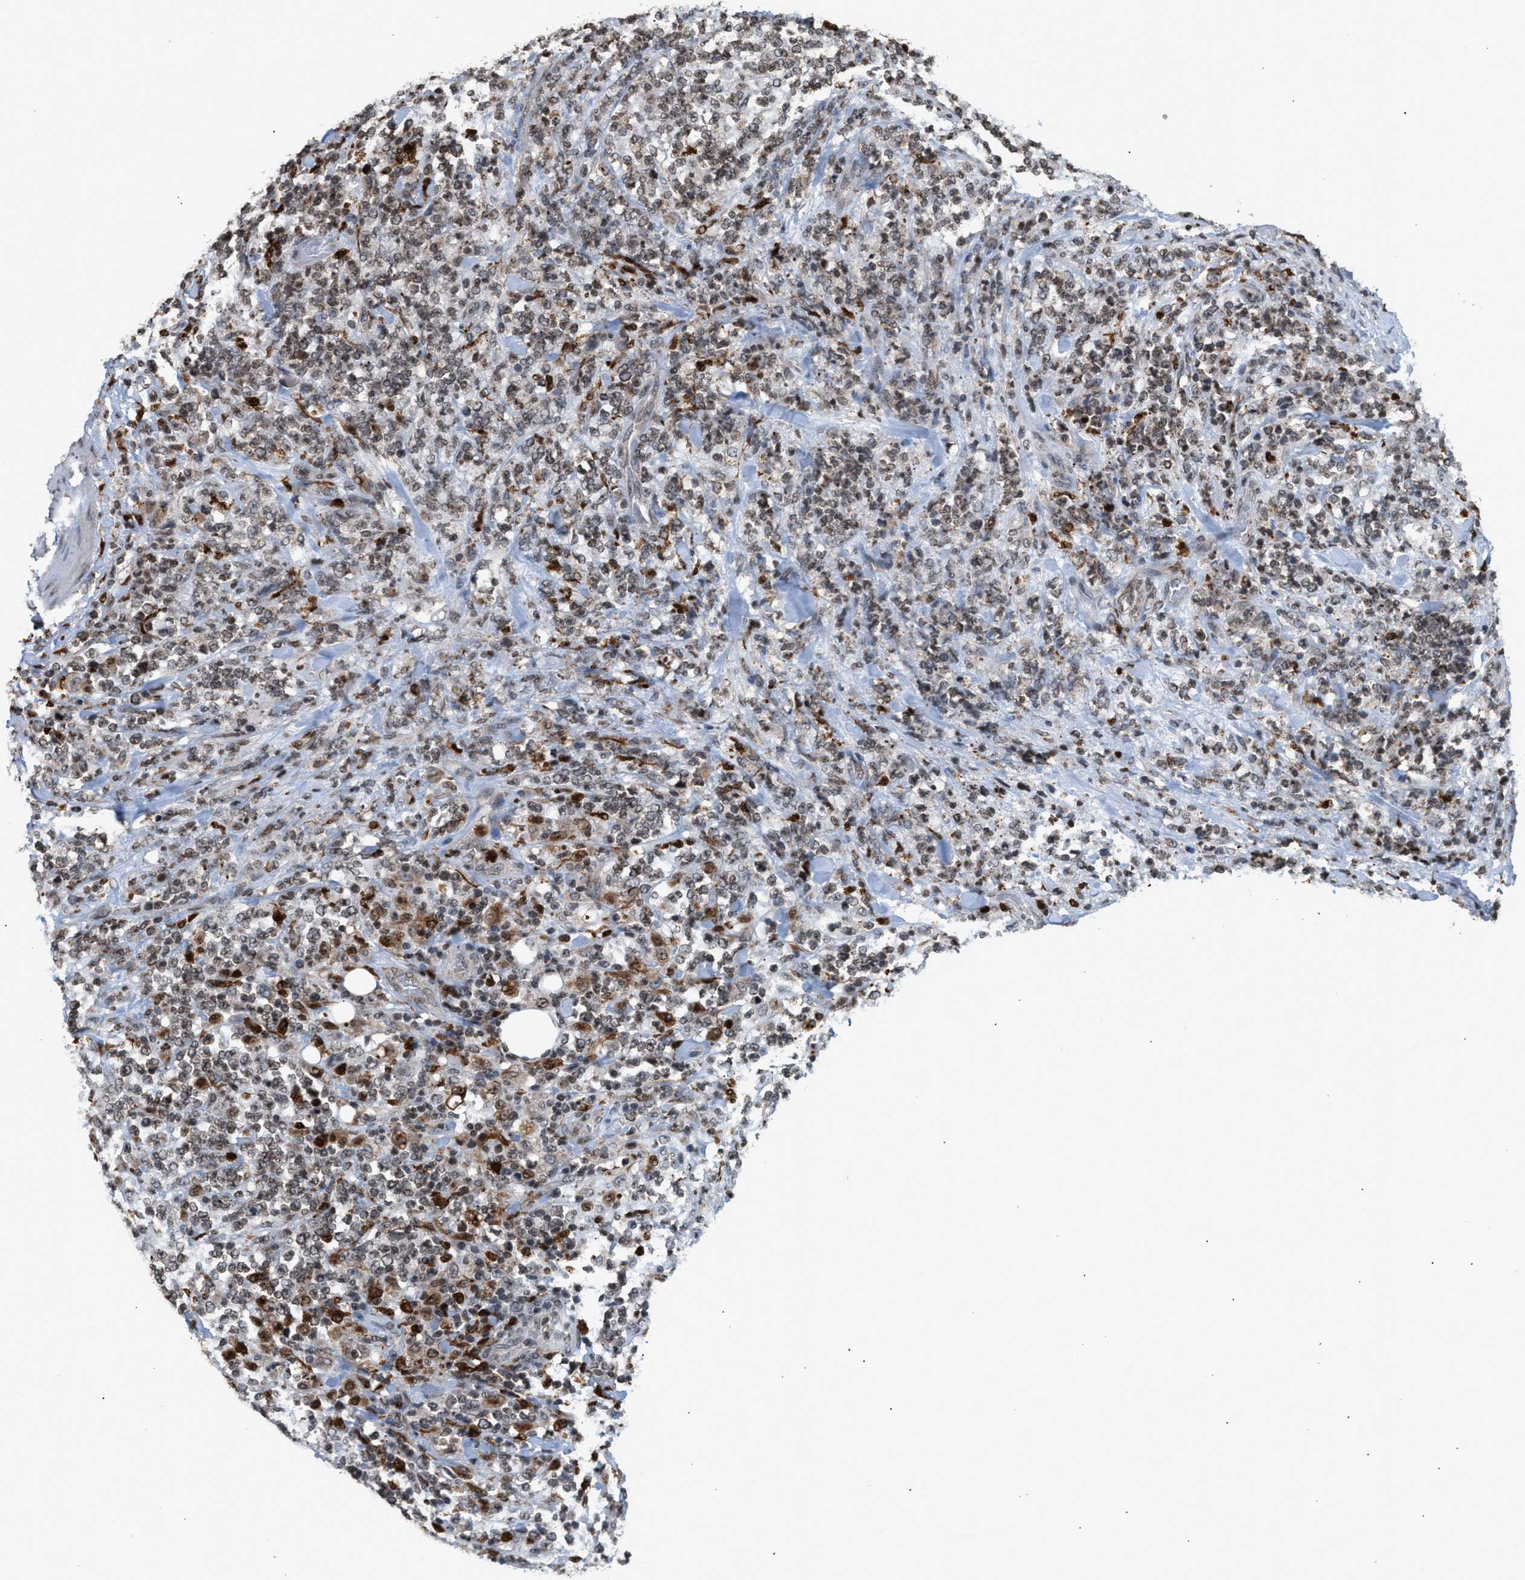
{"staining": {"intensity": "weak", "quantity": "25%-75%", "location": "nuclear"}, "tissue": "lymphoma", "cell_type": "Tumor cells", "image_type": "cancer", "snomed": [{"axis": "morphology", "description": "Malignant lymphoma, non-Hodgkin's type, High grade"}, {"axis": "topography", "description": "Soft tissue"}], "caption": "A photomicrograph showing weak nuclear expression in about 25%-75% of tumor cells in malignant lymphoma, non-Hodgkin's type (high-grade), as visualized by brown immunohistochemical staining.", "gene": "PRUNE2", "patient": {"sex": "male", "age": 18}}